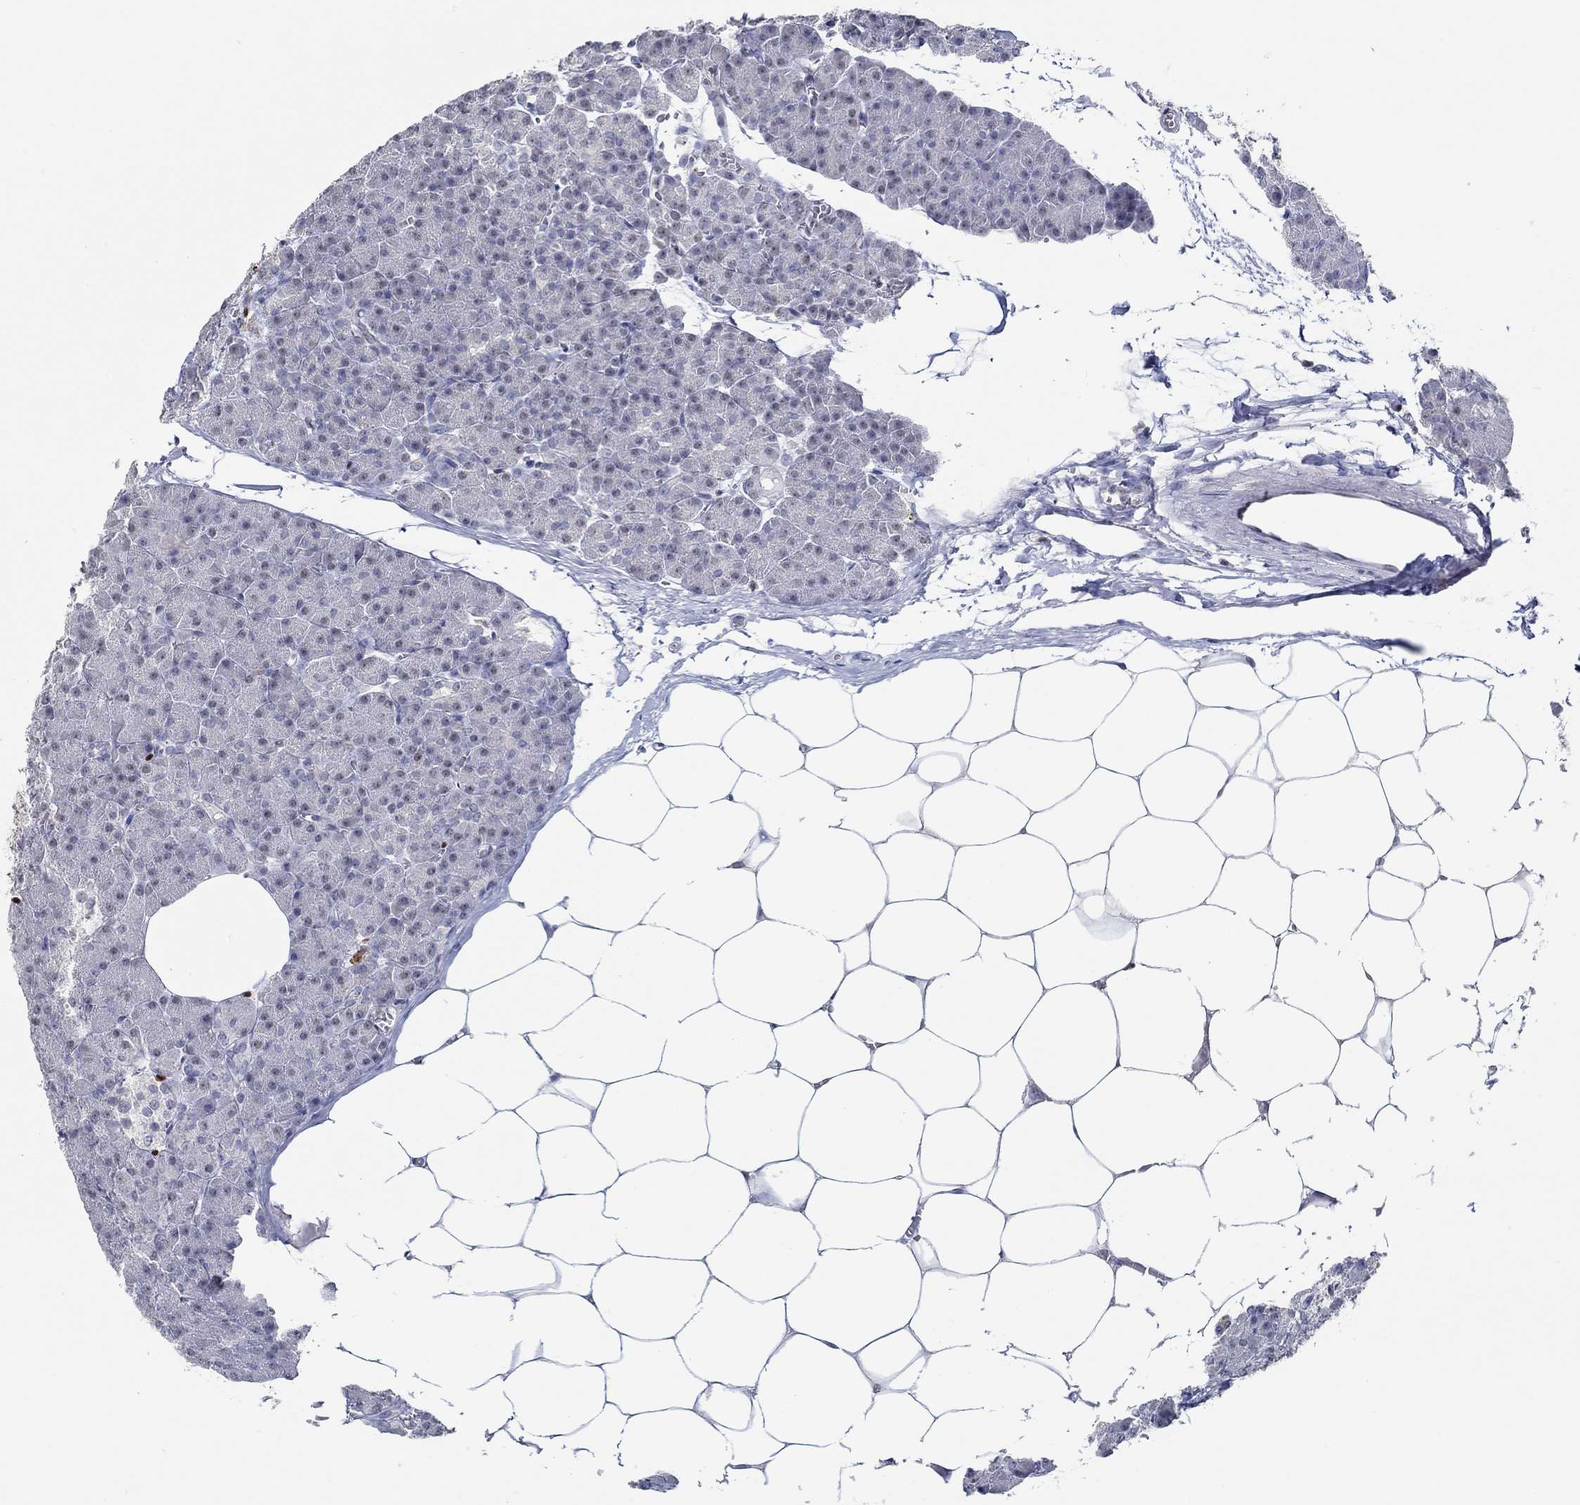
{"staining": {"intensity": "weak", "quantity": "25%-75%", "location": "cytoplasmic/membranous"}, "tissue": "pancreas", "cell_type": "Exocrine glandular cells", "image_type": "normal", "snomed": [{"axis": "morphology", "description": "Normal tissue, NOS"}, {"axis": "topography", "description": "Pancreas"}], "caption": "This is a histology image of immunohistochemistry staining of unremarkable pancreas, which shows weak staining in the cytoplasmic/membranous of exocrine glandular cells.", "gene": "GATA2", "patient": {"sex": "female", "age": 45}}